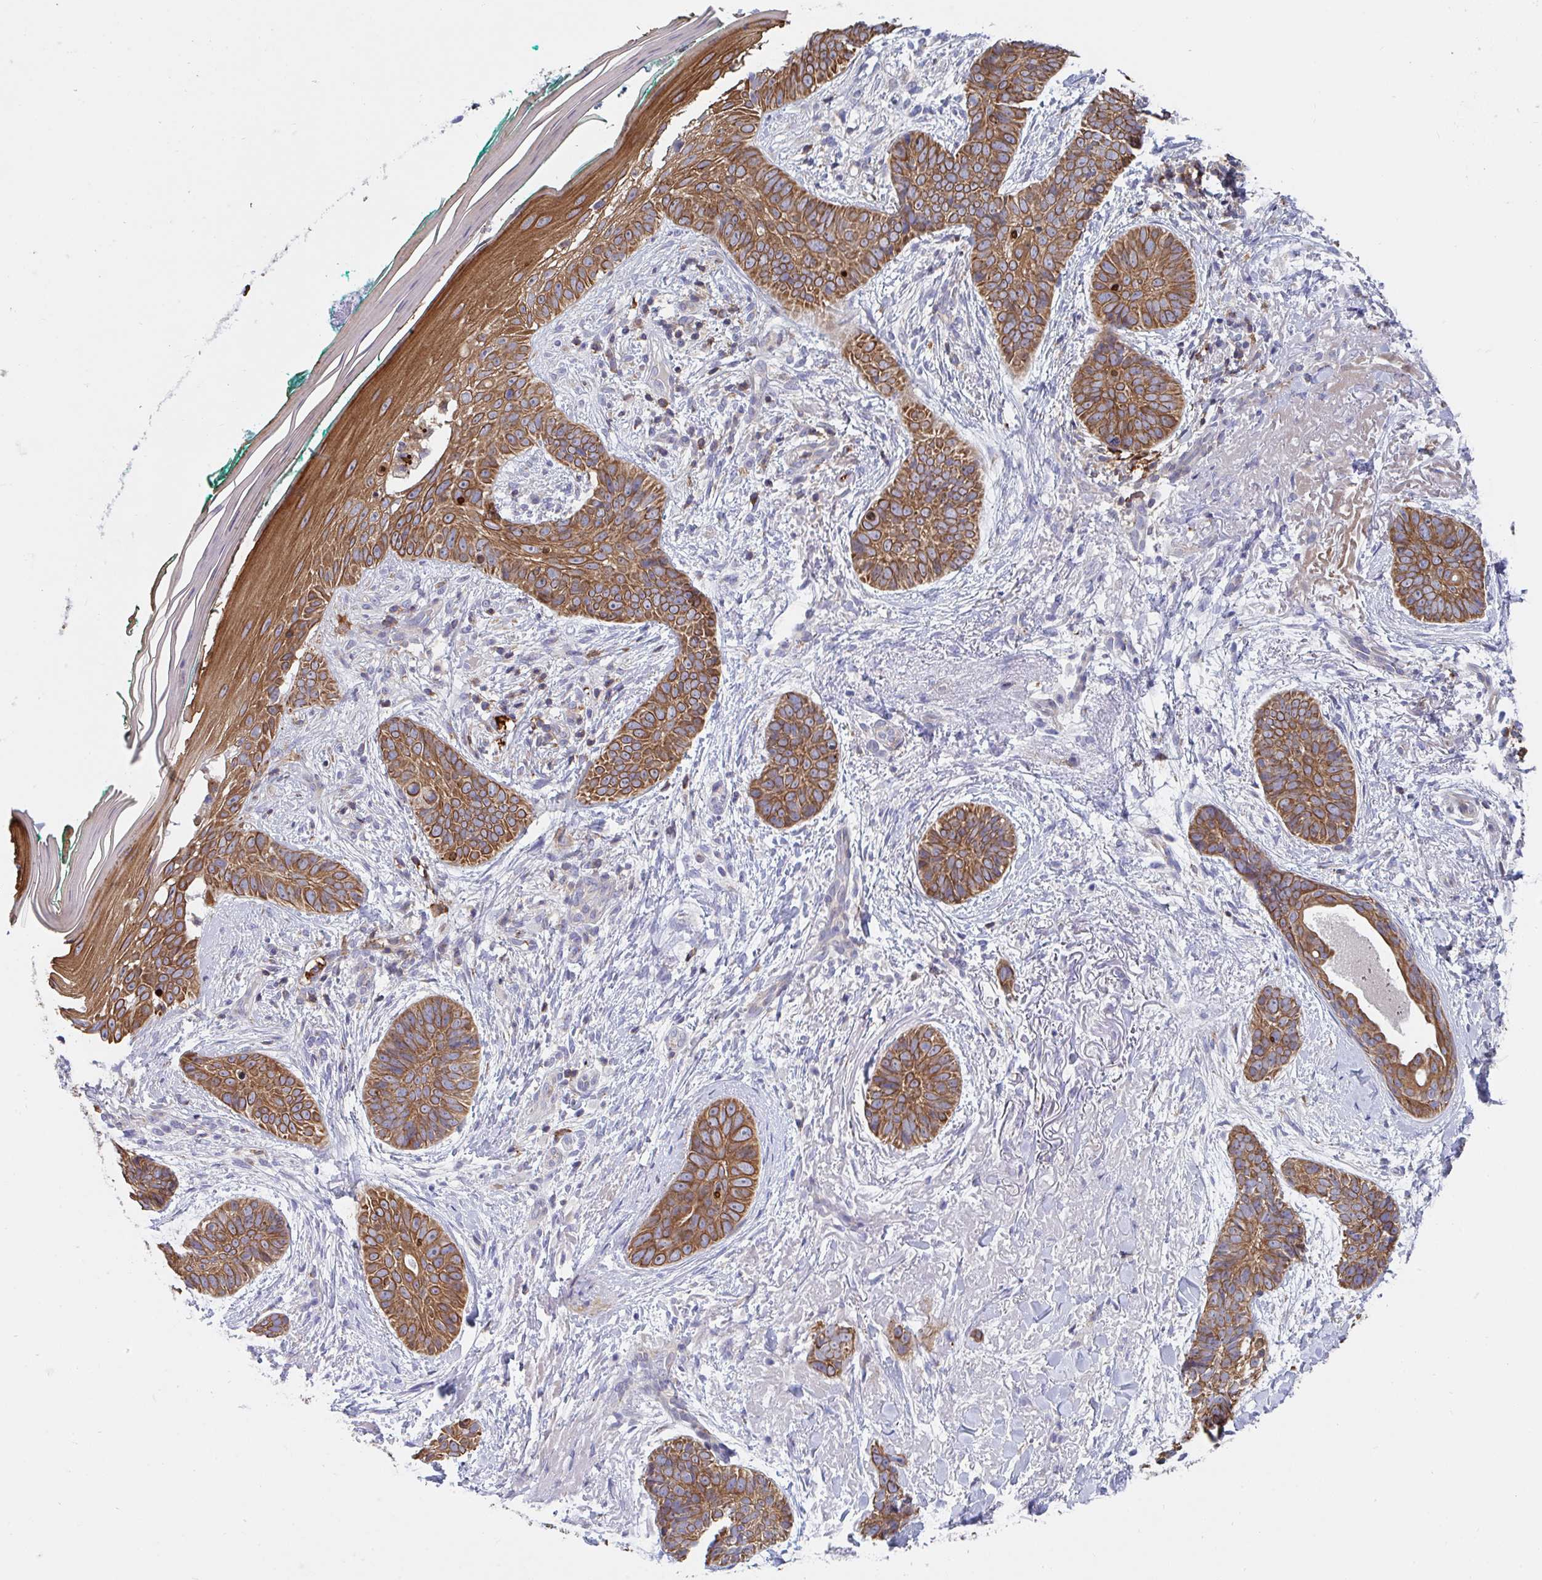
{"staining": {"intensity": "strong", "quantity": ">75%", "location": "cytoplasmic/membranous"}, "tissue": "skin cancer", "cell_type": "Tumor cells", "image_type": "cancer", "snomed": [{"axis": "morphology", "description": "Basal cell carcinoma"}, {"axis": "topography", "description": "Skin"}, {"axis": "topography", "description": "Skin of face"}, {"axis": "topography", "description": "Skin of nose"}], "caption": "Immunohistochemical staining of skin cancer (basal cell carcinoma) demonstrates high levels of strong cytoplasmic/membranous expression in about >75% of tumor cells. The staining is performed using DAB (3,3'-diaminobenzidine) brown chromogen to label protein expression. The nuclei are counter-stained blue using hematoxylin.", "gene": "FRMD3", "patient": {"sex": "female", "age": 86}}